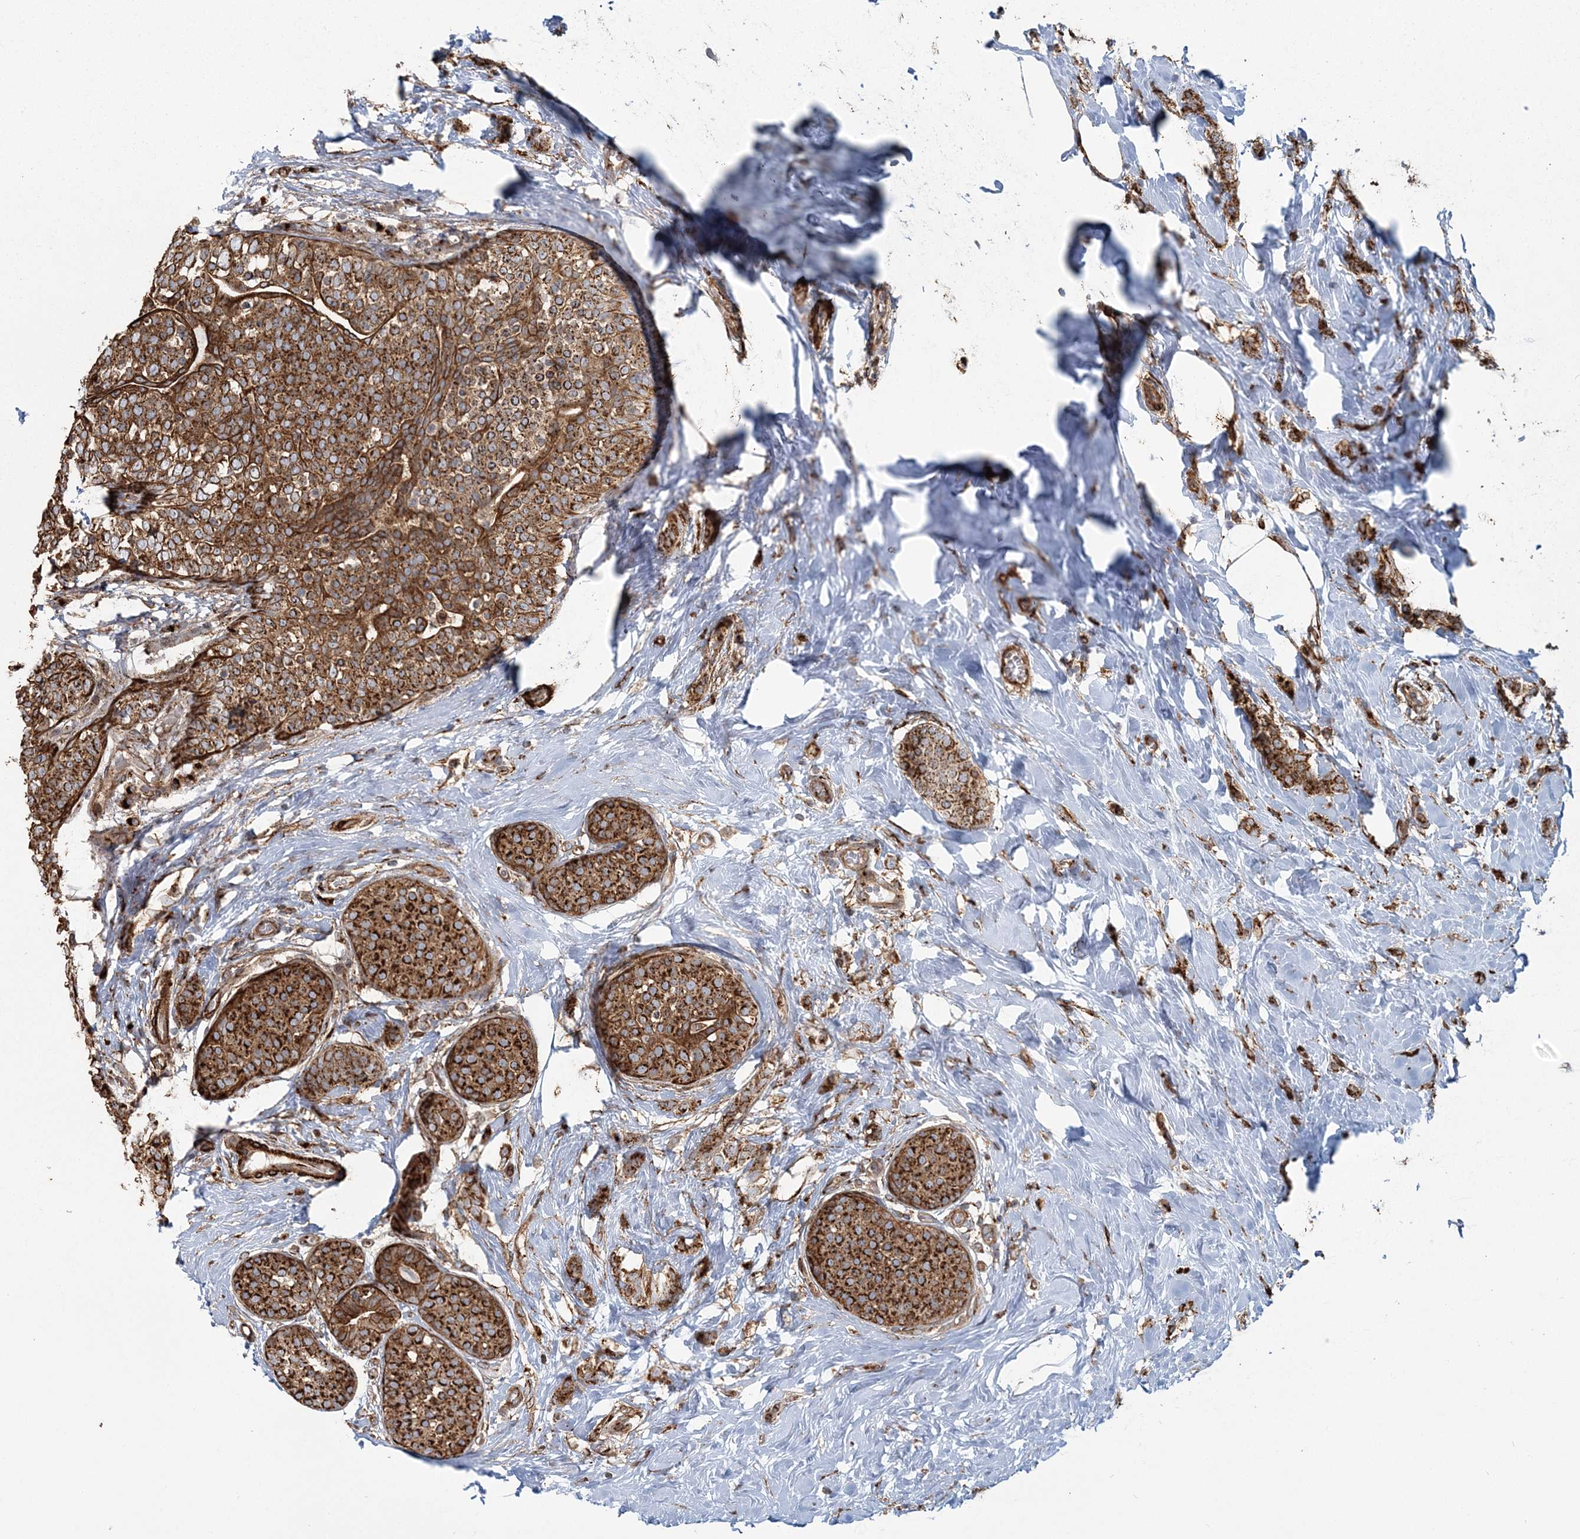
{"staining": {"intensity": "moderate", "quantity": ">75%", "location": "cytoplasmic/membranous"}, "tissue": "breast cancer", "cell_type": "Tumor cells", "image_type": "cancer", "snomed": [{"axis": "morphology", "description": "Lobular carcinoma, in situ"}, {"axis": "morphology", "description": "Lobular carcinoma"}, {"axis": "topography", "description": "Breast"}], "caption": "Tumor cells display medium levels of moderate cytoplasmic/membranous expression in about >75% of cells in breast cancer (lobular carcinoma). The staining was performed using DAB, with brown indicating positive protein expression. Nuclei are stained blue with hematoxylin.", "gene": "TRAF3IP2", "patient": {"sex": "female", "age": 41}}